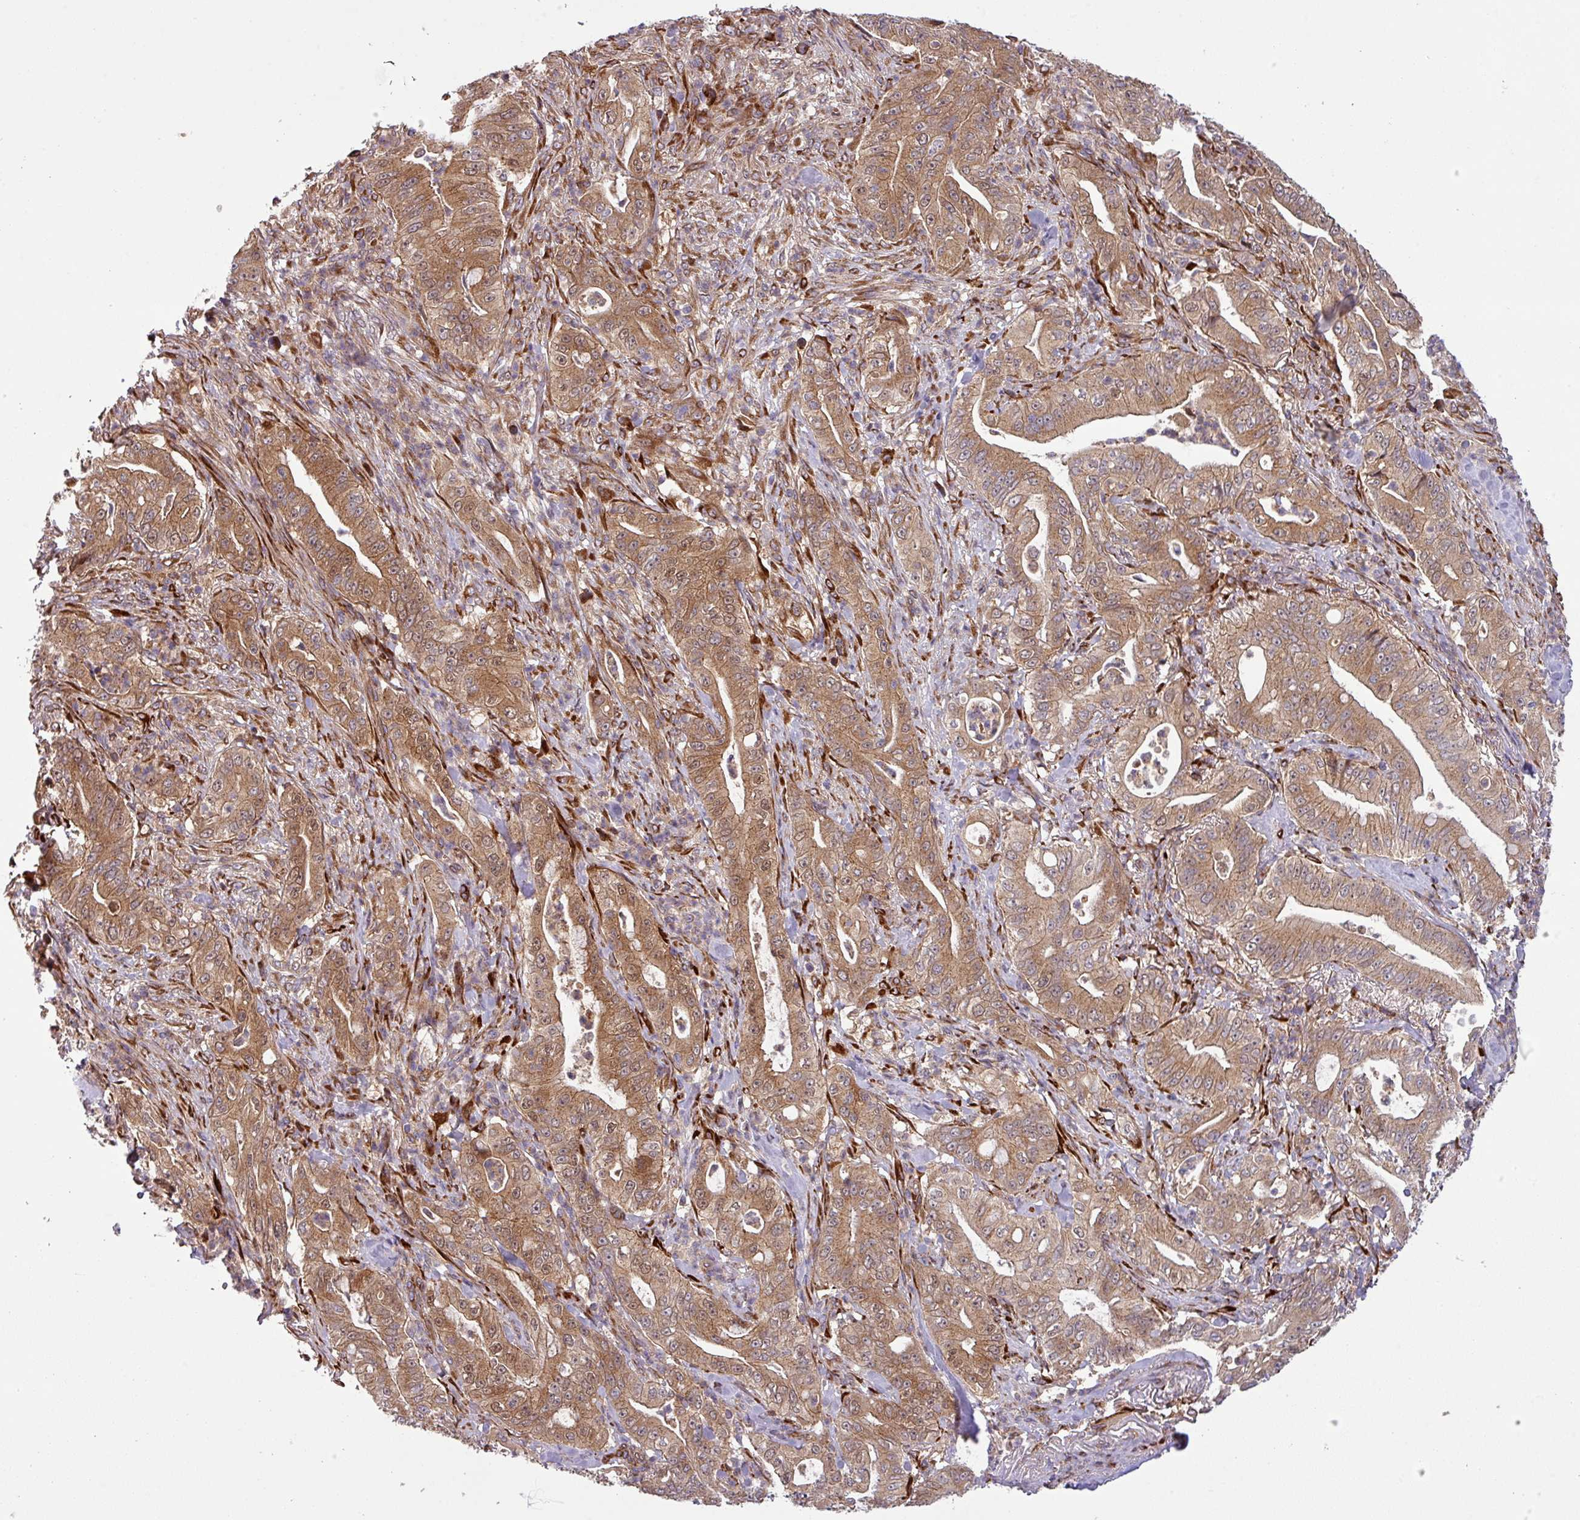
{"staining": {"intensity": "moderate", "quantity": ">75%", "location": "cytoplasmic/membranous,nuclear"}, "tissue": "pancreatic cancer", "cell_type": "Tumor cells", "image_type": "cancer", "snomed": [{"axis": "morphology", "description": "Adenocarcinoma, NOS"}, {"axis": "topography", "description": "Pancreas"}], "caption": "Immunohistochemistry image of neoplastic tissue: human pancreatic cancer (adenocarcinoma) stained using immunohistochemistry (IHC) displays medium levels of moderate protein expression localized specifically in the cytoplasmic/membranous and nuclear of tumor cells, appearing as a cytoplasmic/membranous and nuclear brown color.", "gene": "ART1", "patient": {"sex": "male", "age": 71}}